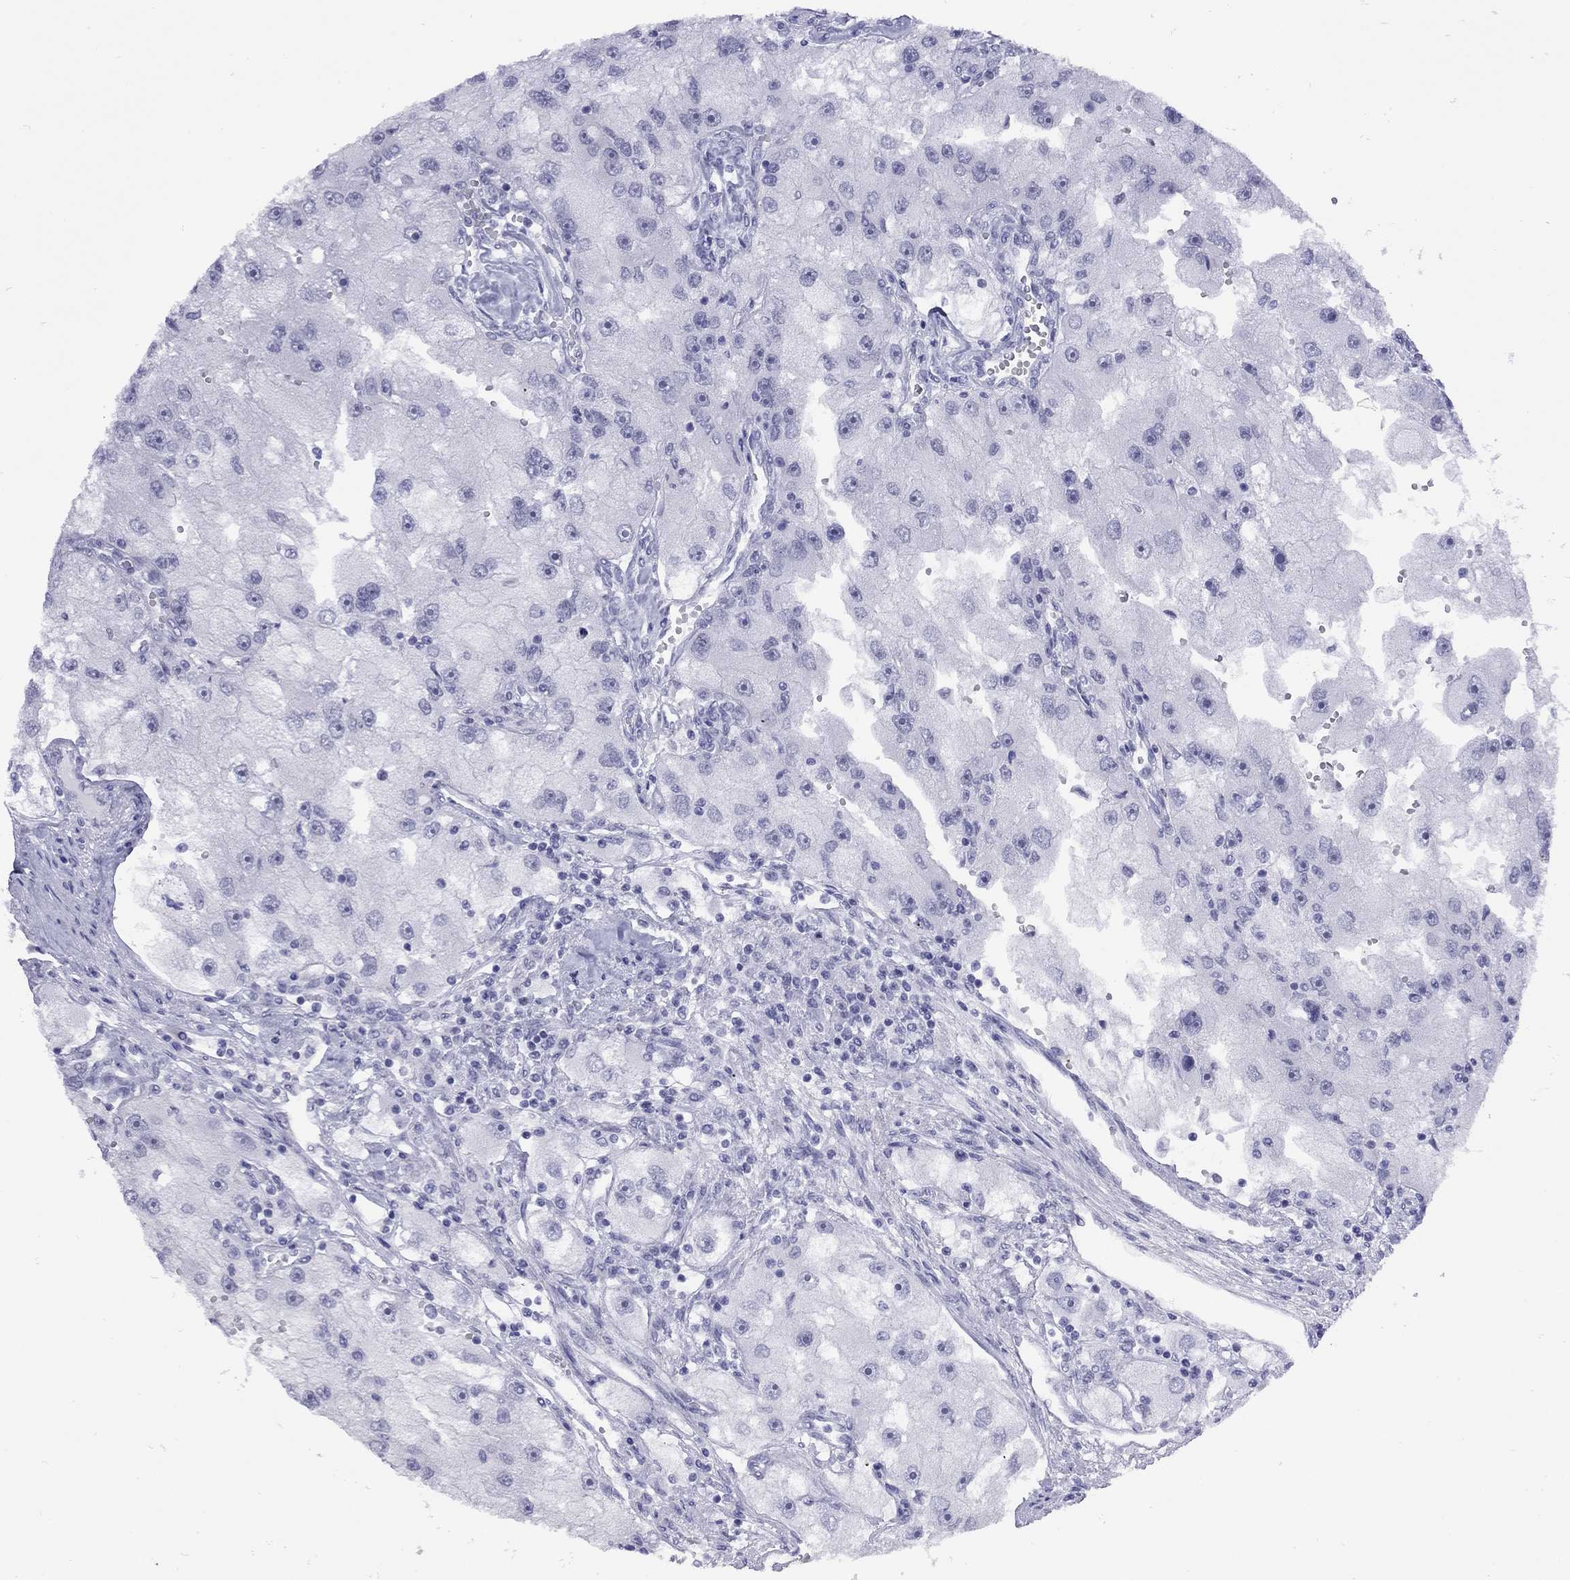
{"staining": {"intensity": "negative", "quantity": "none", "location": "none"}, "tissue": "renal cancer", "cell_type": "Tumor cells", "image_type": "cancer", "snomed": [{"axis": "morphology", "description": "Adenocarcinoma, NOS"}, {"axis": "topography", "description": "Kidney"}], "caption": "This is an IHC image of human renal cancer. There is no expression in tumor cells.", "gene": "LYAR", "patient": {"sex": "male", "age": 63}}